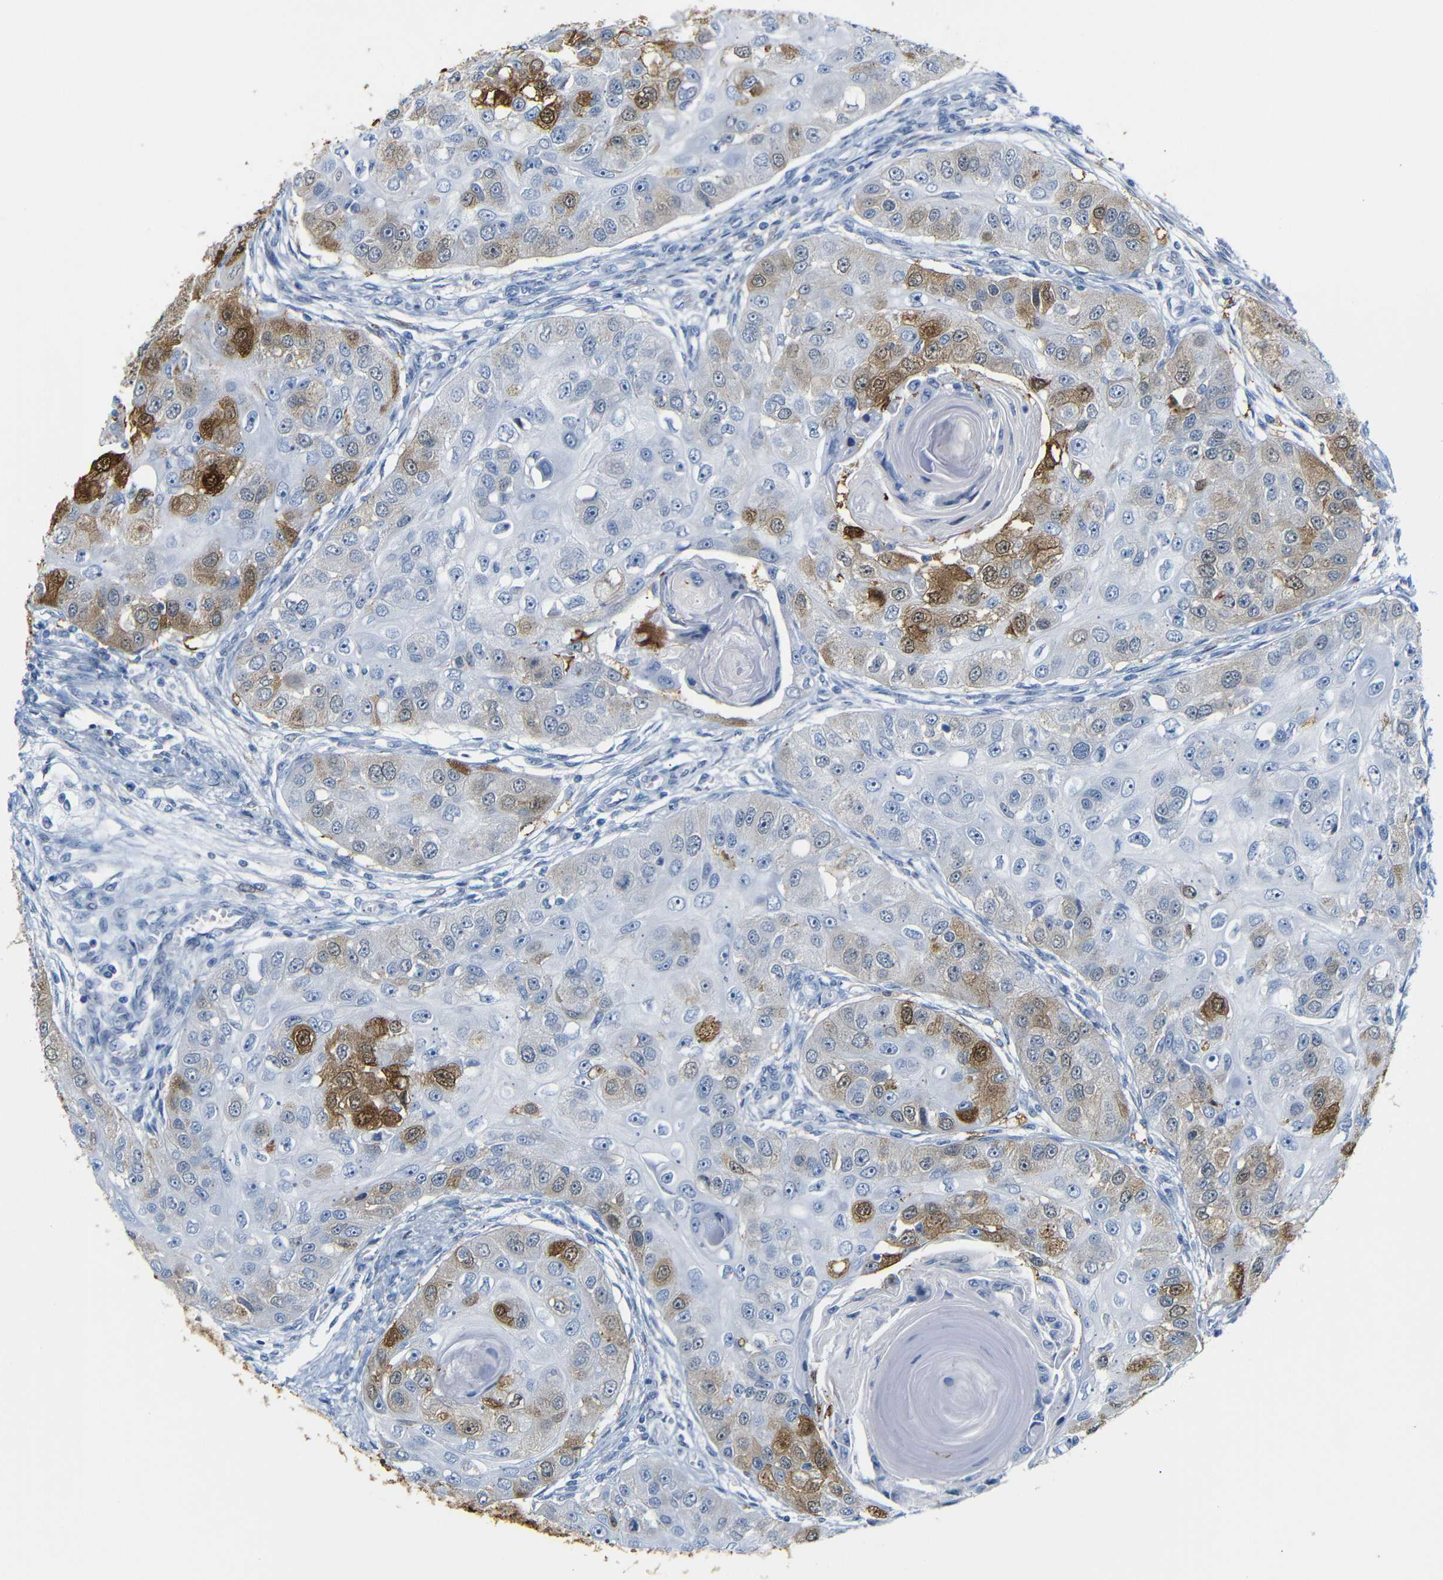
{"staining": {"intensity": "strong", "quantity": "<25%", "location": "cytoplasmic/membranous"}, "tissue": "head and neck cancer", "cell_type": "Tumor cells", "image_type": "cancer", "snomed": [{"axis": "morphology", "description": "Normal tissue, NOS"}, {"axis": "morphology", "description": "Squamous cell carcinoma, NOS"}, {"axis": "topography", "description": "Skeletal muscle"}, {"axis": "topography", "description": "Head-Neck"}], "caption": "Protein staining of head and neck squamous cell carcinoma tissue exhibits strong cytoplasmic/membranous staining in approximately <25% of tumor cells. (DAB (3,3'-diaminobenzidine) IHC with brightfield microscopy, high magnification).", "gene": "MT1A", "patient": {"sex": "male", "age": 51}}